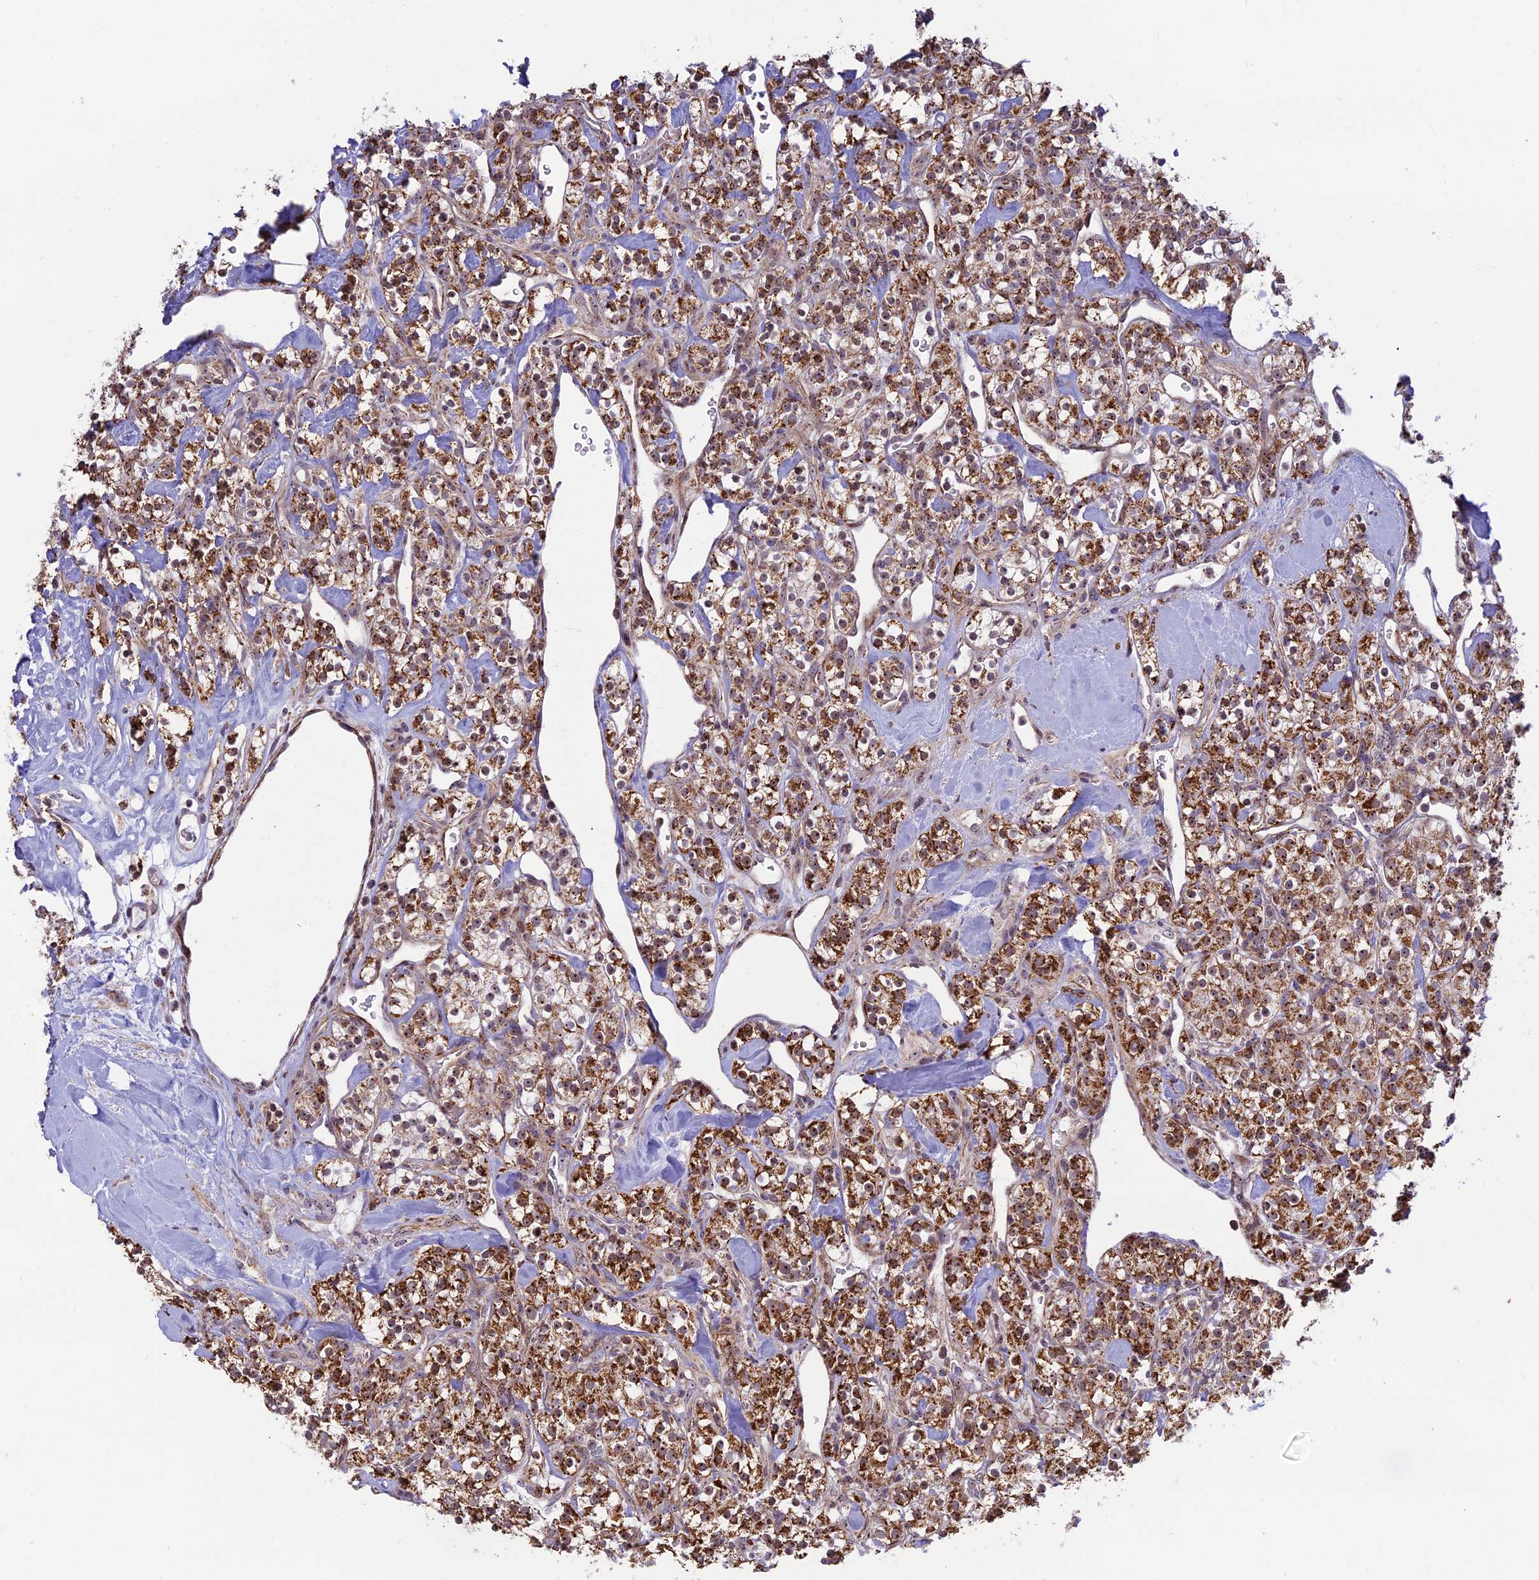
{"staining": {"intensity": "strong", "quantity": ">75%", "location": "cytoplasmic/membranous"}, "tissue": "renal cancer", "cell_type": "Tumor cells", "image_type": "cancer", "snomed": [{"axis": "morphology", "description": "Adenocarcinoma, NOS"}, {"axis": "topography", "description": "Kidney"}], "caption": "Tumor cells show high levels of strong cytoplasmic/membranous positivity in approximately >75% of cells in human renal cancer. The protein of interest is shown in brown color, while the nuclei are stained blue.", "gene": "POLR1G", "patient": {"sex": "male", "age": 77}}